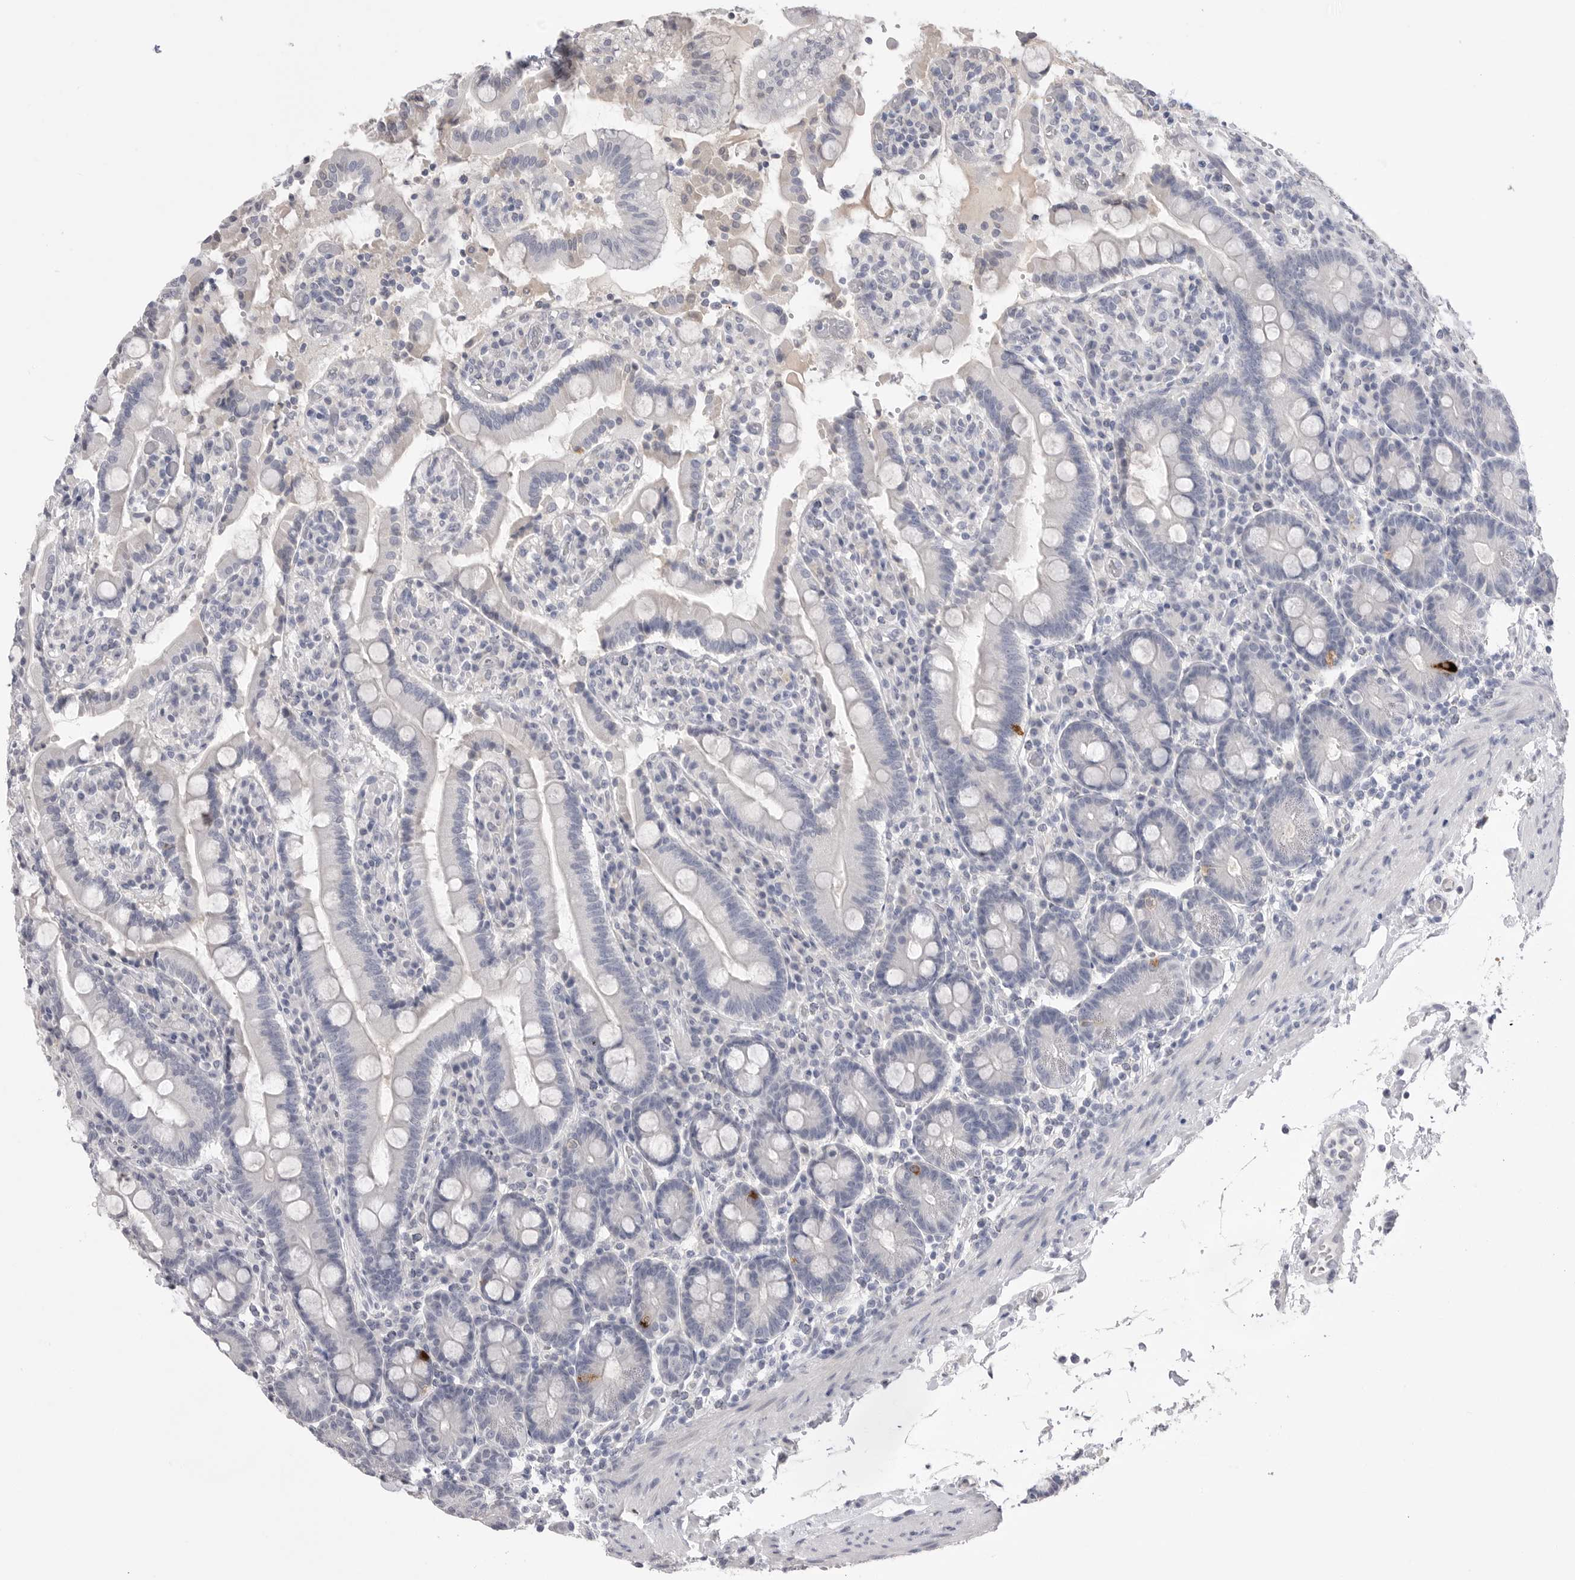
{"staining": {"intensity": "negative", "quantity": "none", "location": "none"}, "tissue": "duodenum", "cell_type": "Glandular cells", "image_type": "normal", "snomed": [{"axis": "morphology", "description": "Normal tissue, NOS"}, {"axis": "topography", "description": "Small intestine, NOS"}], "caption": "This is an IHC micrograph of normal human duodenum. There is no staining in glandular cells.", "gene": "CPB1", "patient": {"sex": "female", "age": 71}}